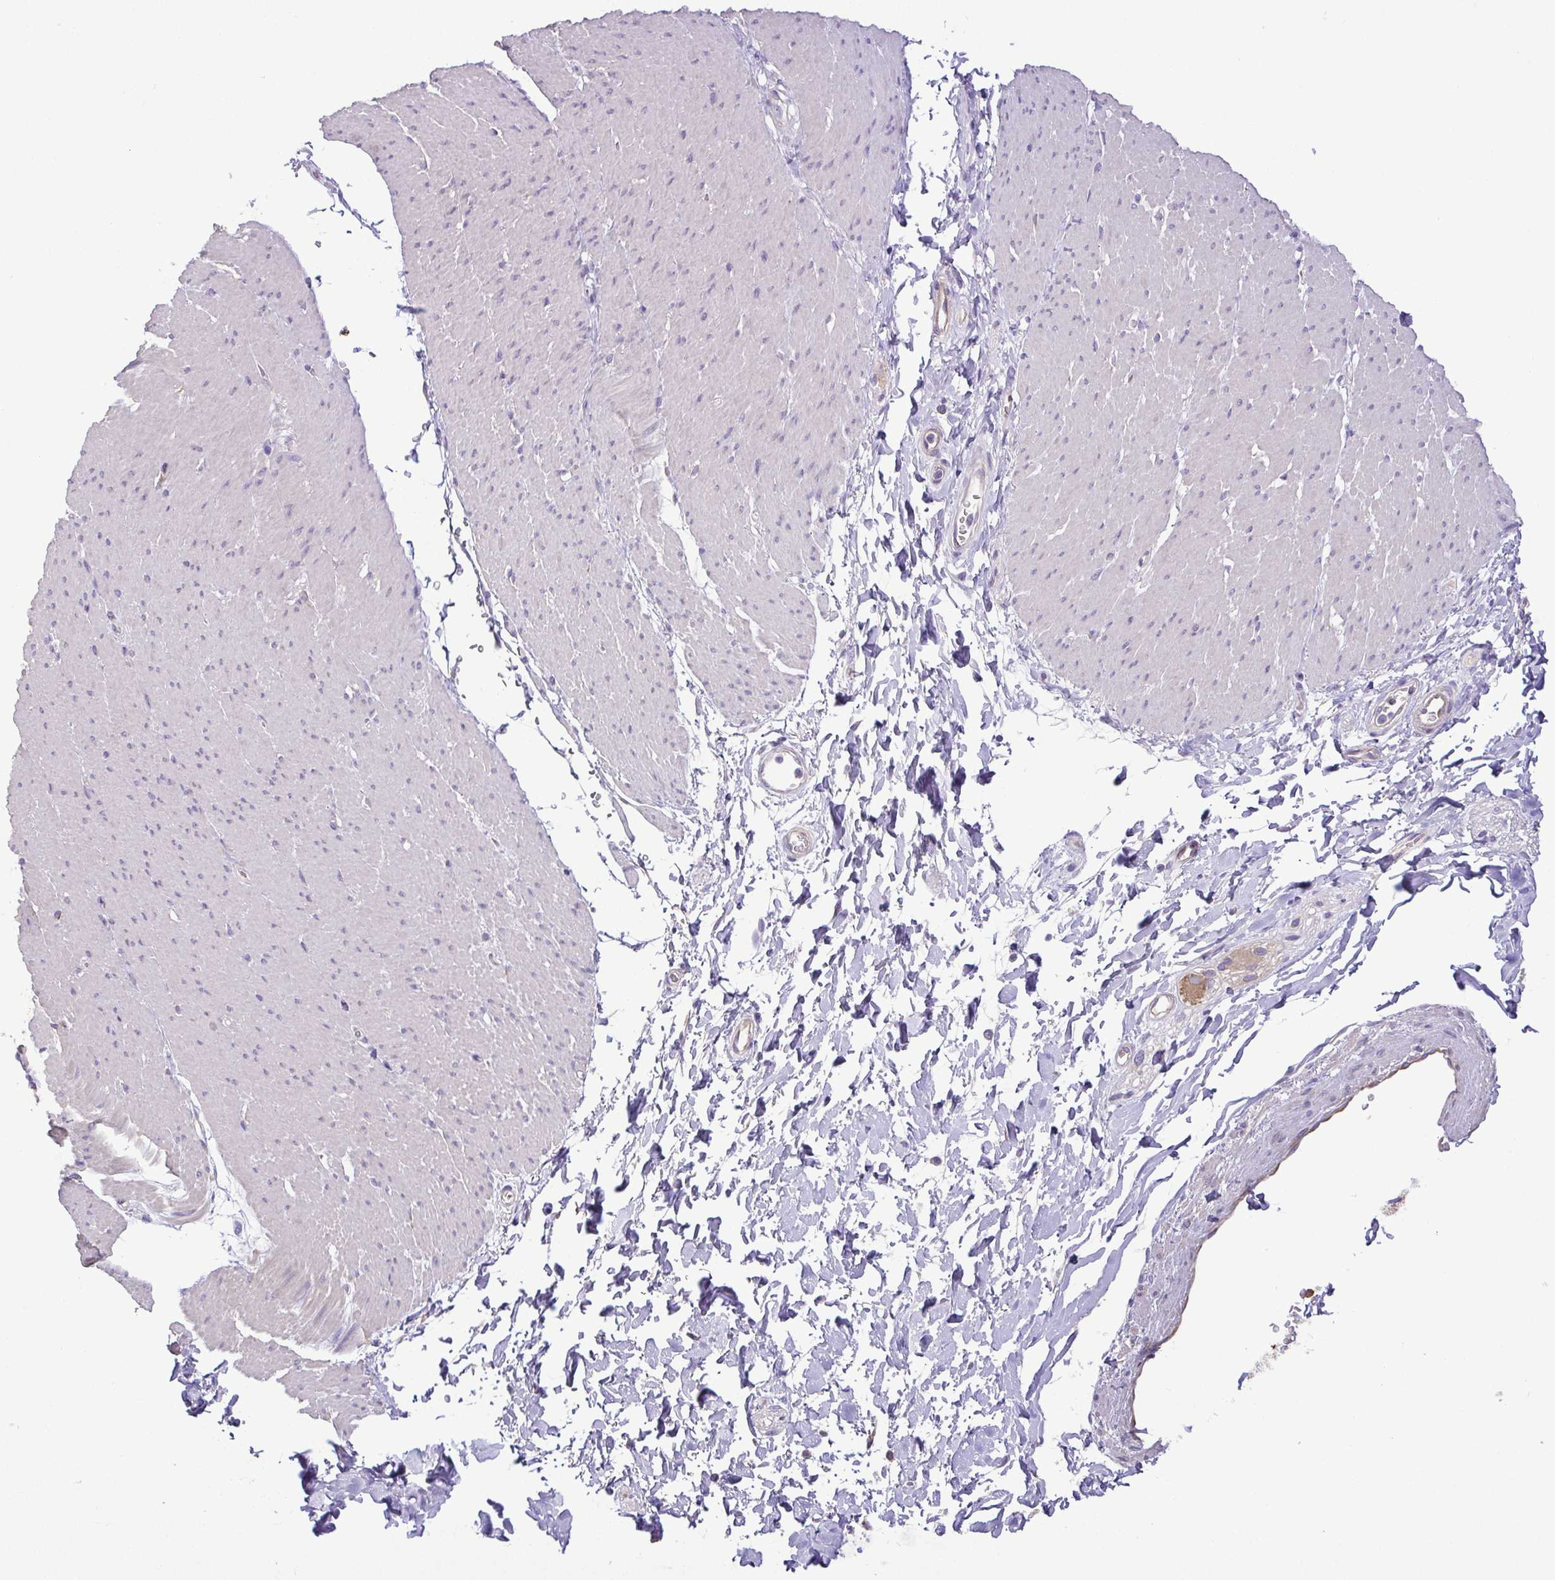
{"staining": {"intensity": "negative", "quantity": "none", "location": "none"}, "tissue": "smooth muscle", "cell_type": "Smooth muscle cells", "image_type": "normal", "snomed": [{"axis": "morphology", "description": "Normal tissue, NOS"}, {"axis": "topography", "description": "Smooth muscle"}, {"axis": "topography", "description": "Rectum"}], "caption": "Normal smooth muscle was stained to show a protein in brown. There is no significant staining in smooth muscle cells. (IHC, brightfield microscopy, high magnification).", "gene": "MYL10", "patient": {"sex": "male", "age": 53}}